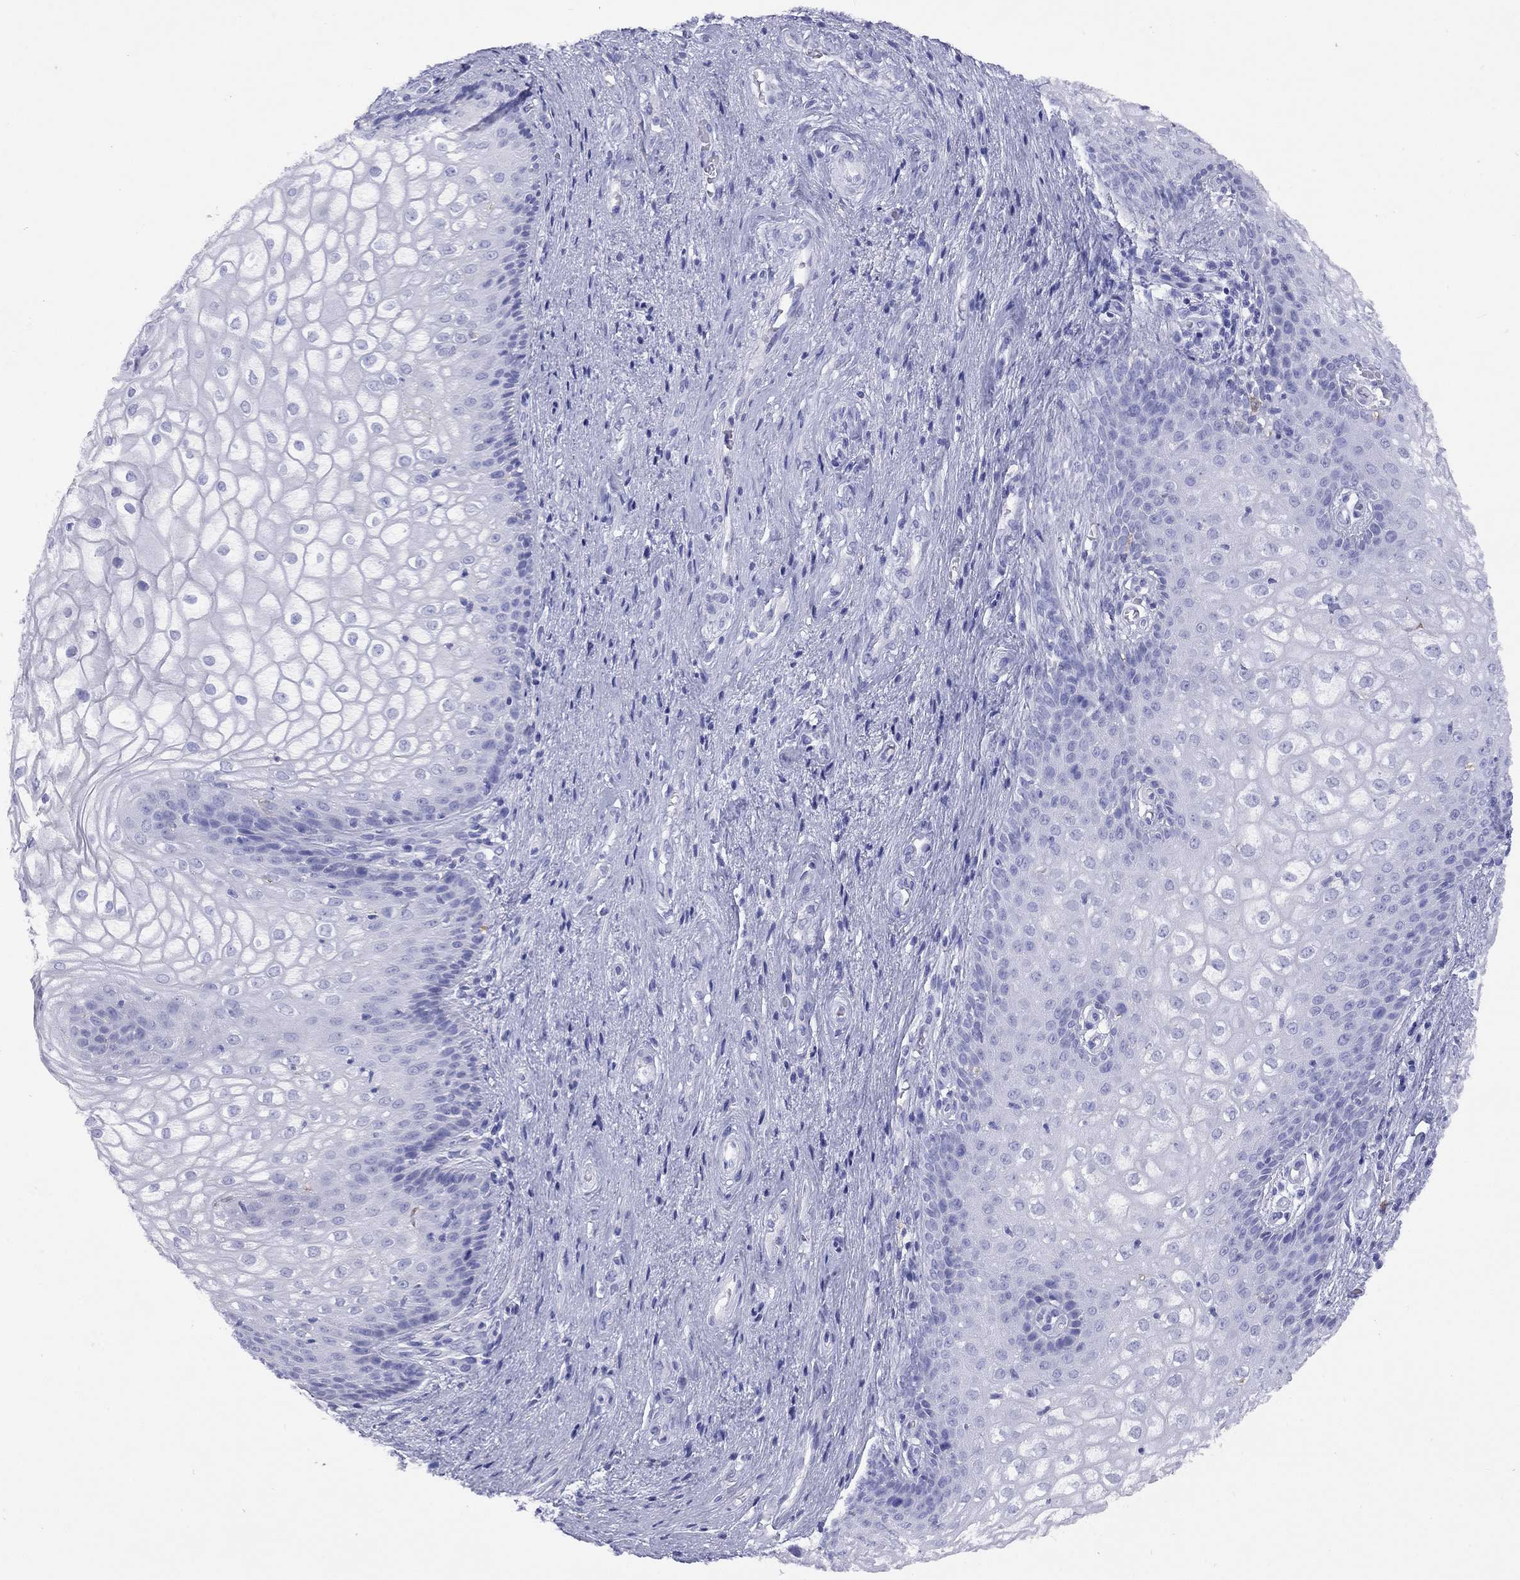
{"staining": {"intensity": "negative", "quantity": "none", "location": "none"}, "tissue": "vagina", "cell_type": "Squamous epithelial cells", "image_type": "normal", "snomed": [{"axis": "morphology", "description": "Normal tissue, NOS"}, {"axis": "topography", "description": "Vagina"}], "caption": "A high-resolution micrograph shows immunohistochemistry staining of unremarkable vagina, which displays no significant positivity in squamous epithelial cells.", "gene": "HLA", "patient": {"sex": "female", "age": 34}}